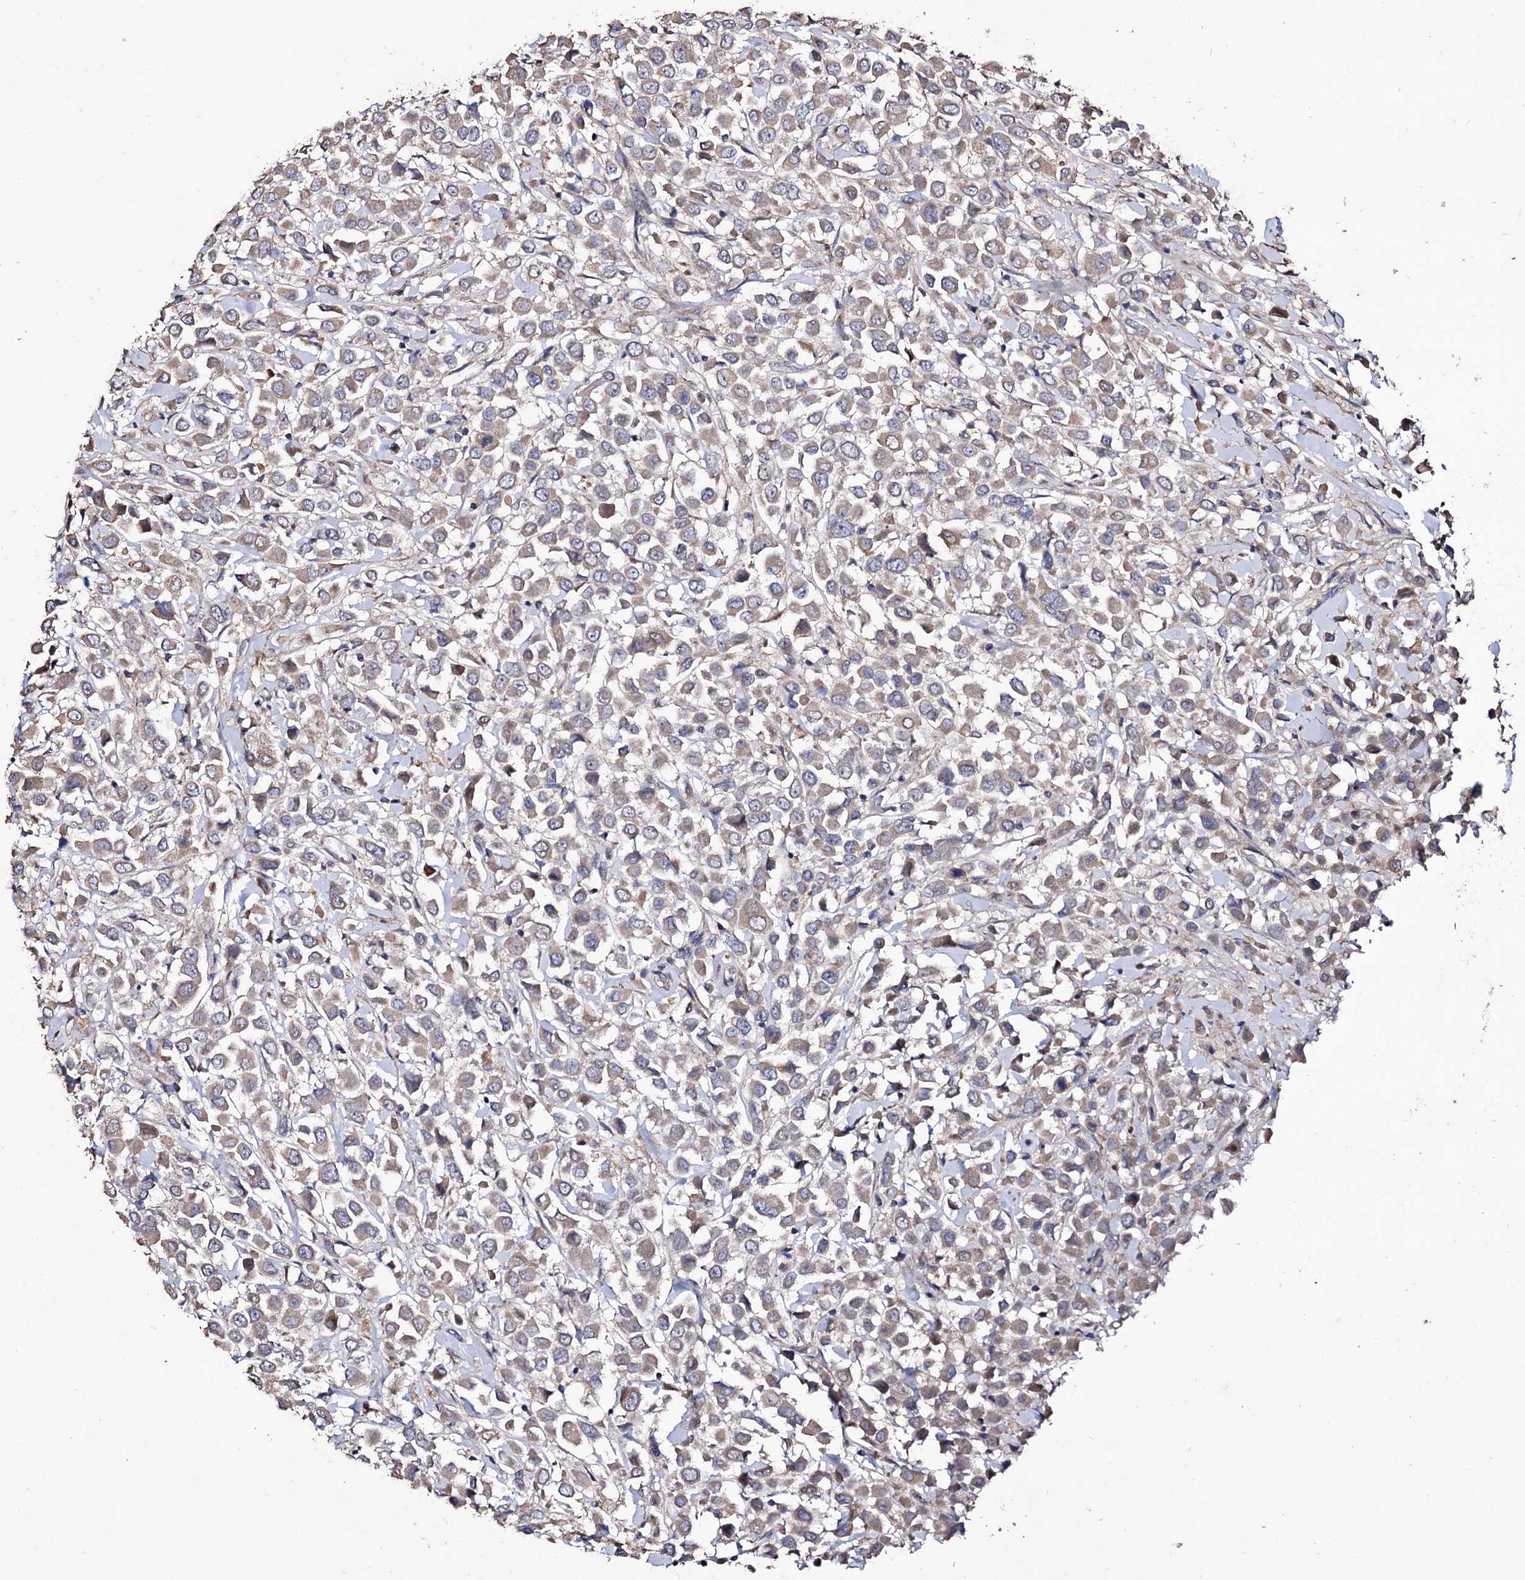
{"staining": {"intensity": "weak", "quantity": "25%-75%", "location": "cytoplasmic/membranous"}, "tissue": "breast cancer", "cell_type": "Tumor cells", "image_type": "cancer", "snomed": [{"axis": "morphology", "description": "Duct carcinoma"}, {"axis": "topography", "description": "Breast"}], "caption": "Immunohistochemical staining of breast intraductal carcinoma demonstrates low levels of weak cytoplasmic/membranous protein positivity in approximately 25%-75% of tumor cells.", "gene": "MYO1H", "patient": {"sex": "female", "age": 61}}